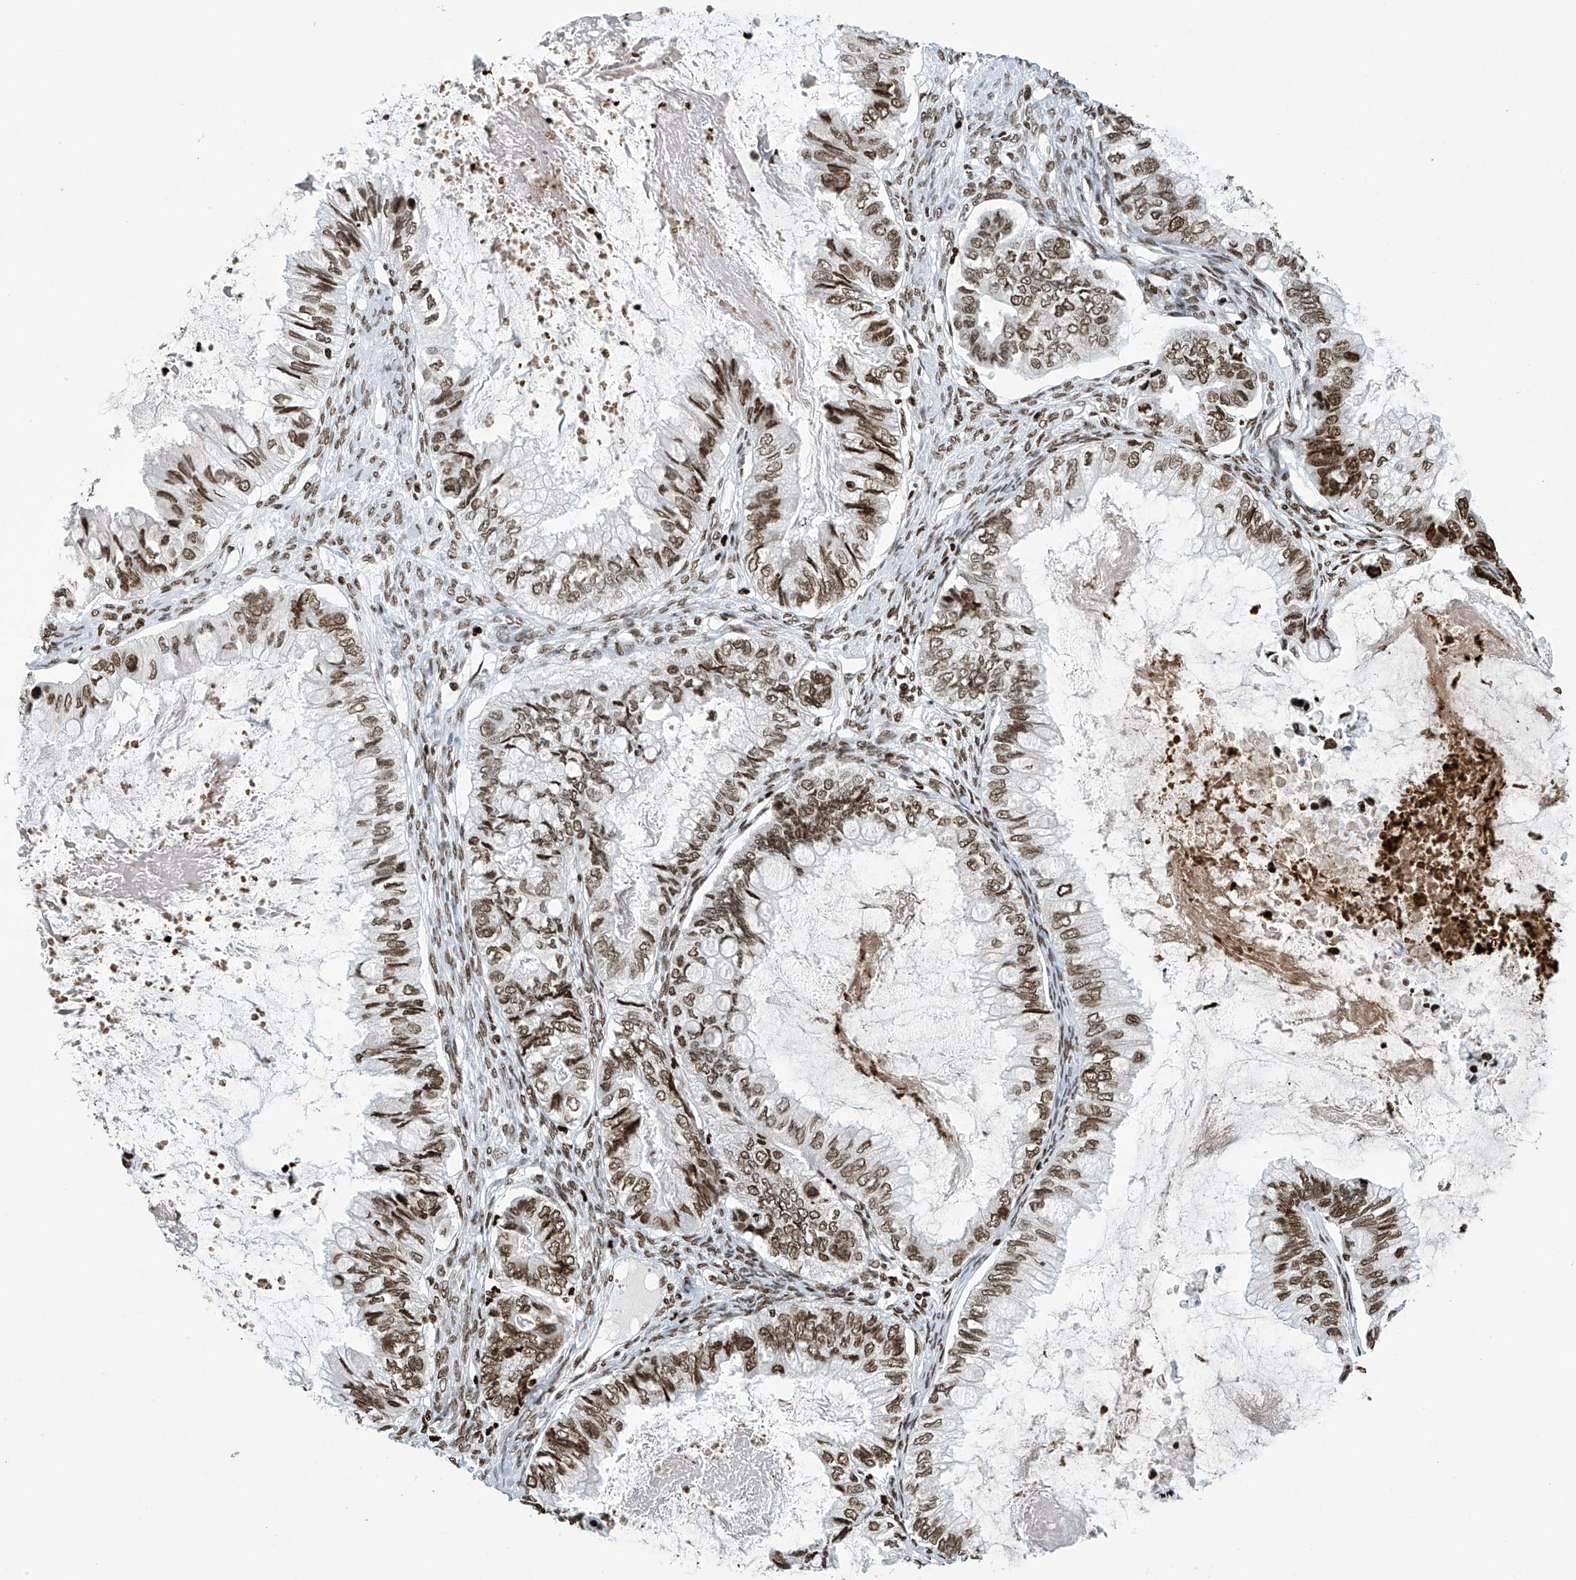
{"staining": {"intensity": "moderate", "quantity": ">75%", "location": "nuclear"}, "tissue": "ovarian cancer", "cell_type": "Tumor cells", "image_type": "cancer", "snomed": [{"axis": "morphology", "description": "Cystadenocarcinoma, mucinous, NOS"}, {"axis": "topography", "description": "Ovary"}], "caption": "IHC image of neoplastic tissue: human ovarian mucinous cystadenocarcinoma stained using immunohistochemistry (IHC) shows medium levels of moderate protein expression localized specifically in the nuclear of tumor cells, appearing as a nuclear brown color.", "gene": "H4C16", "patient": {"sex": "female", "age": 80}}